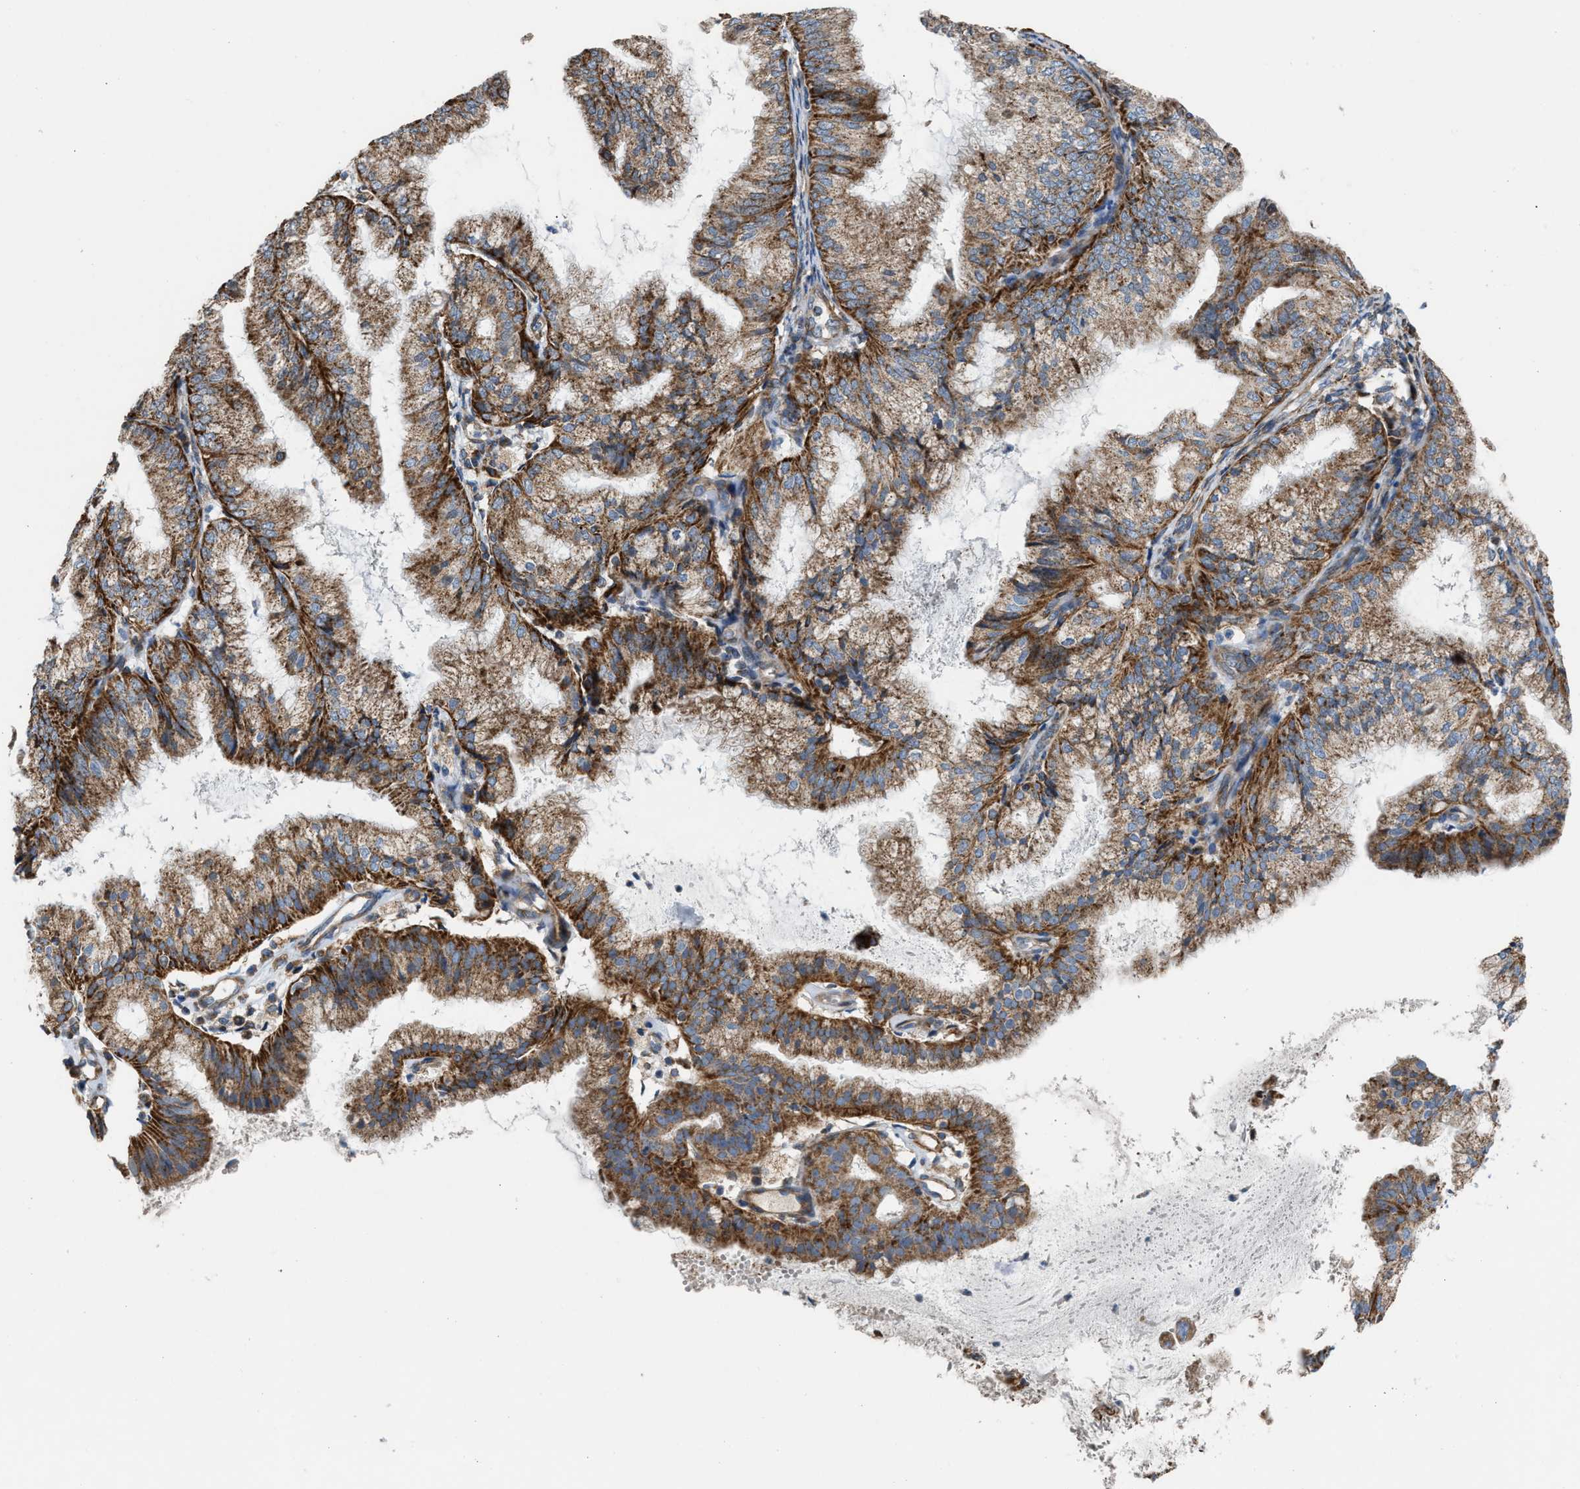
{"staining": {"intensity": "strong", "quantity": ">75%", "location": "cytoplasmic/membranous"}, "tissue": "endometrial cancer", "cell_type": "Tumor cells", "image_type": "cancer", "snomed": [{"axis": "morphology", "description": "Adenocarcinoma, NOS"}, {"axis": "topography", "description": "Endometrium"}], "caption": "Immunohistochemical staining of endometrial adenocarcinoma demonstrates high levels of strong cytoplasmic/membranous protein positivity in about >75% of tumor cells.", "gene": "SLC10A3", "patient": {"sex": "female", "age": 63}}